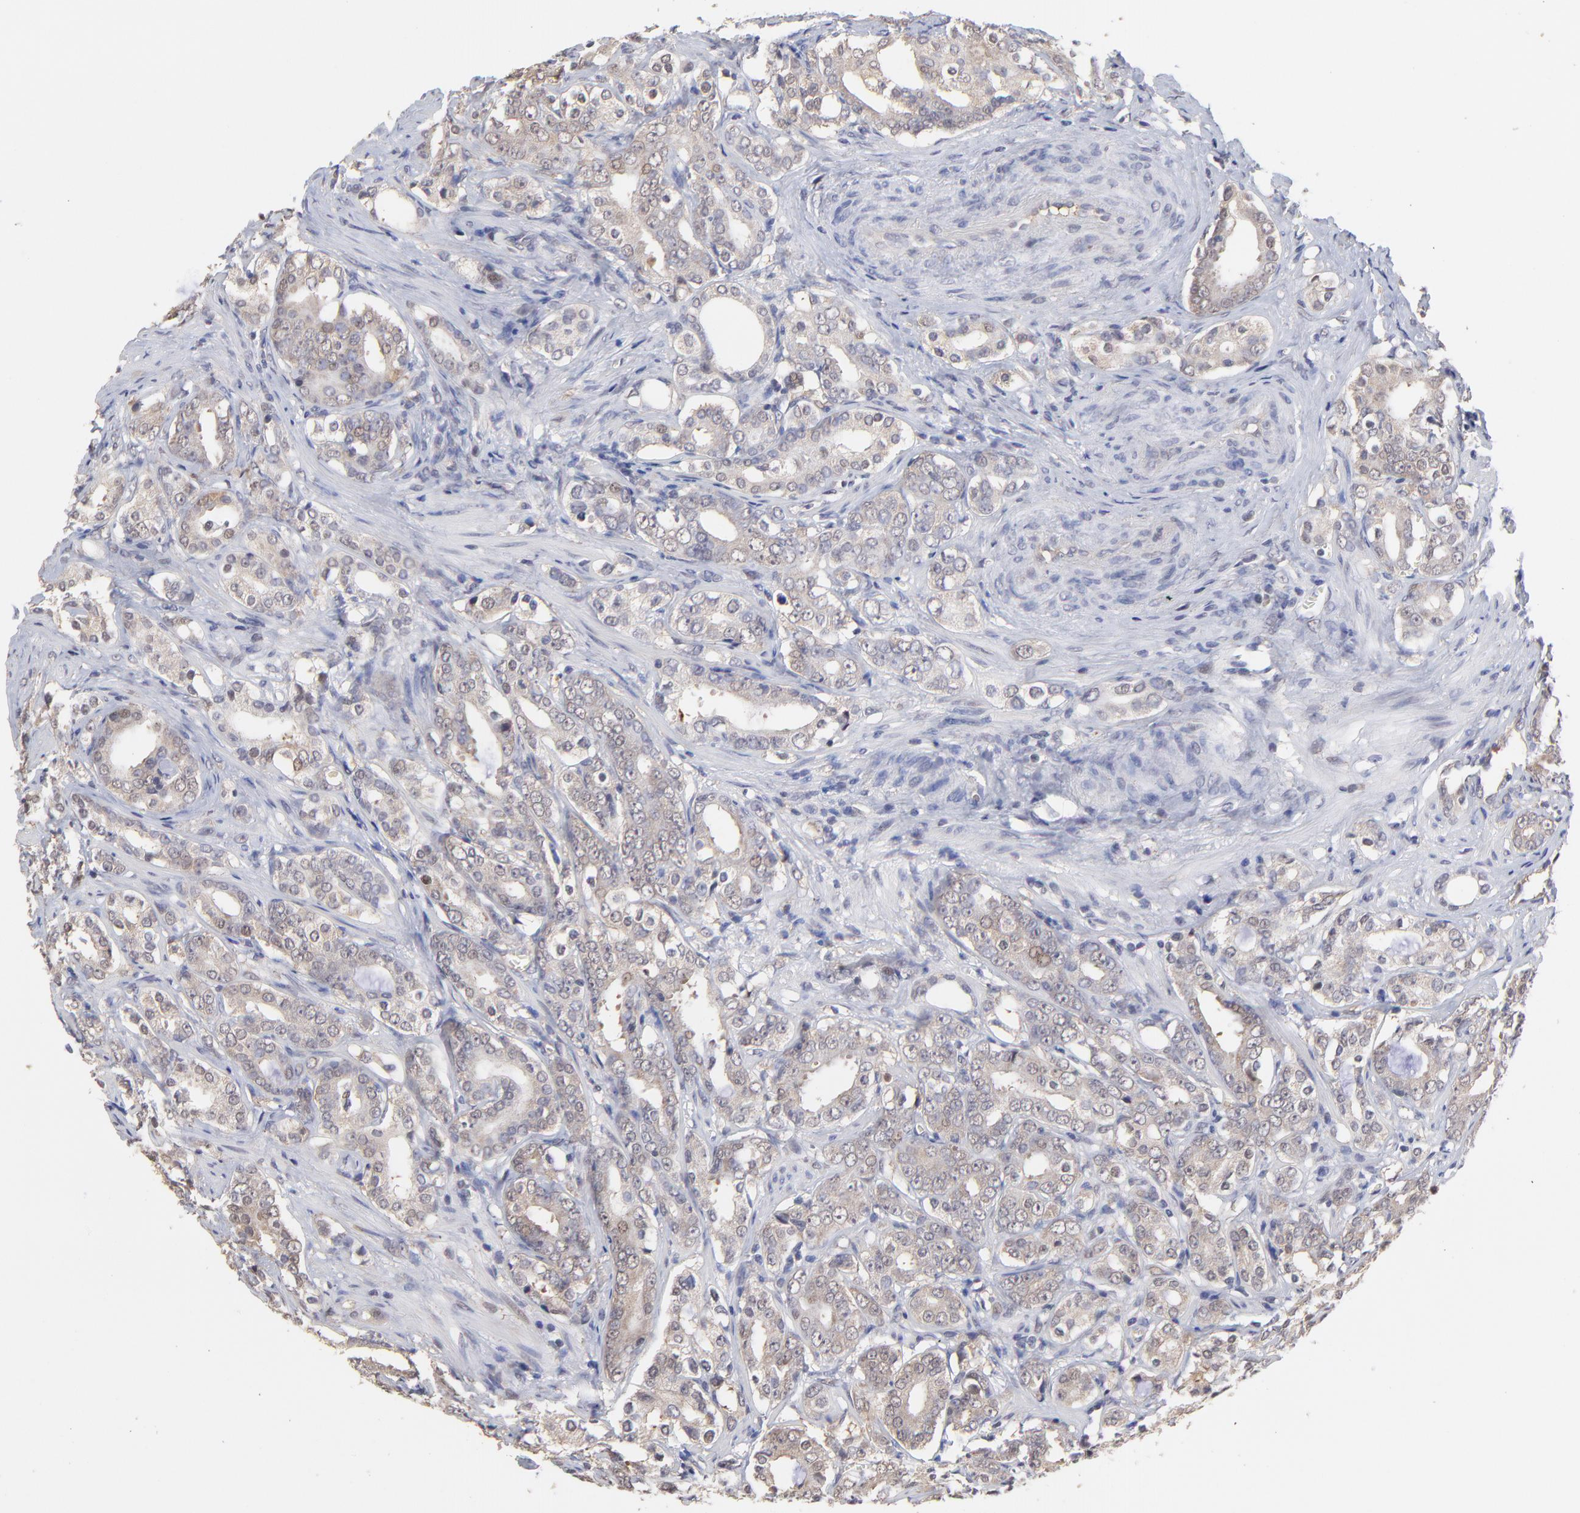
{"staining": {"intensity": "weak", "quantity": "<25%", "location": "cytoplasmic/membranous,nuclear"}, "tissue": "prostate cancer", "cell_type": "Tumor cells", "image_type": "cancer", "snomed": [{"axis": "morphology", "description": "Adenocarcinoma, Low grade"}, {"axis": "topography", "description": "Prostate"}], "caption": "This histopathology image is of prostate low-grade adenocarcinoma stained with IHC to label a protein in brown with the nuclei are counter-stained blue. There is no expression in tumor cells.", "gene": "PSMD14", "patient": {"sex": "male", "age": 59}}